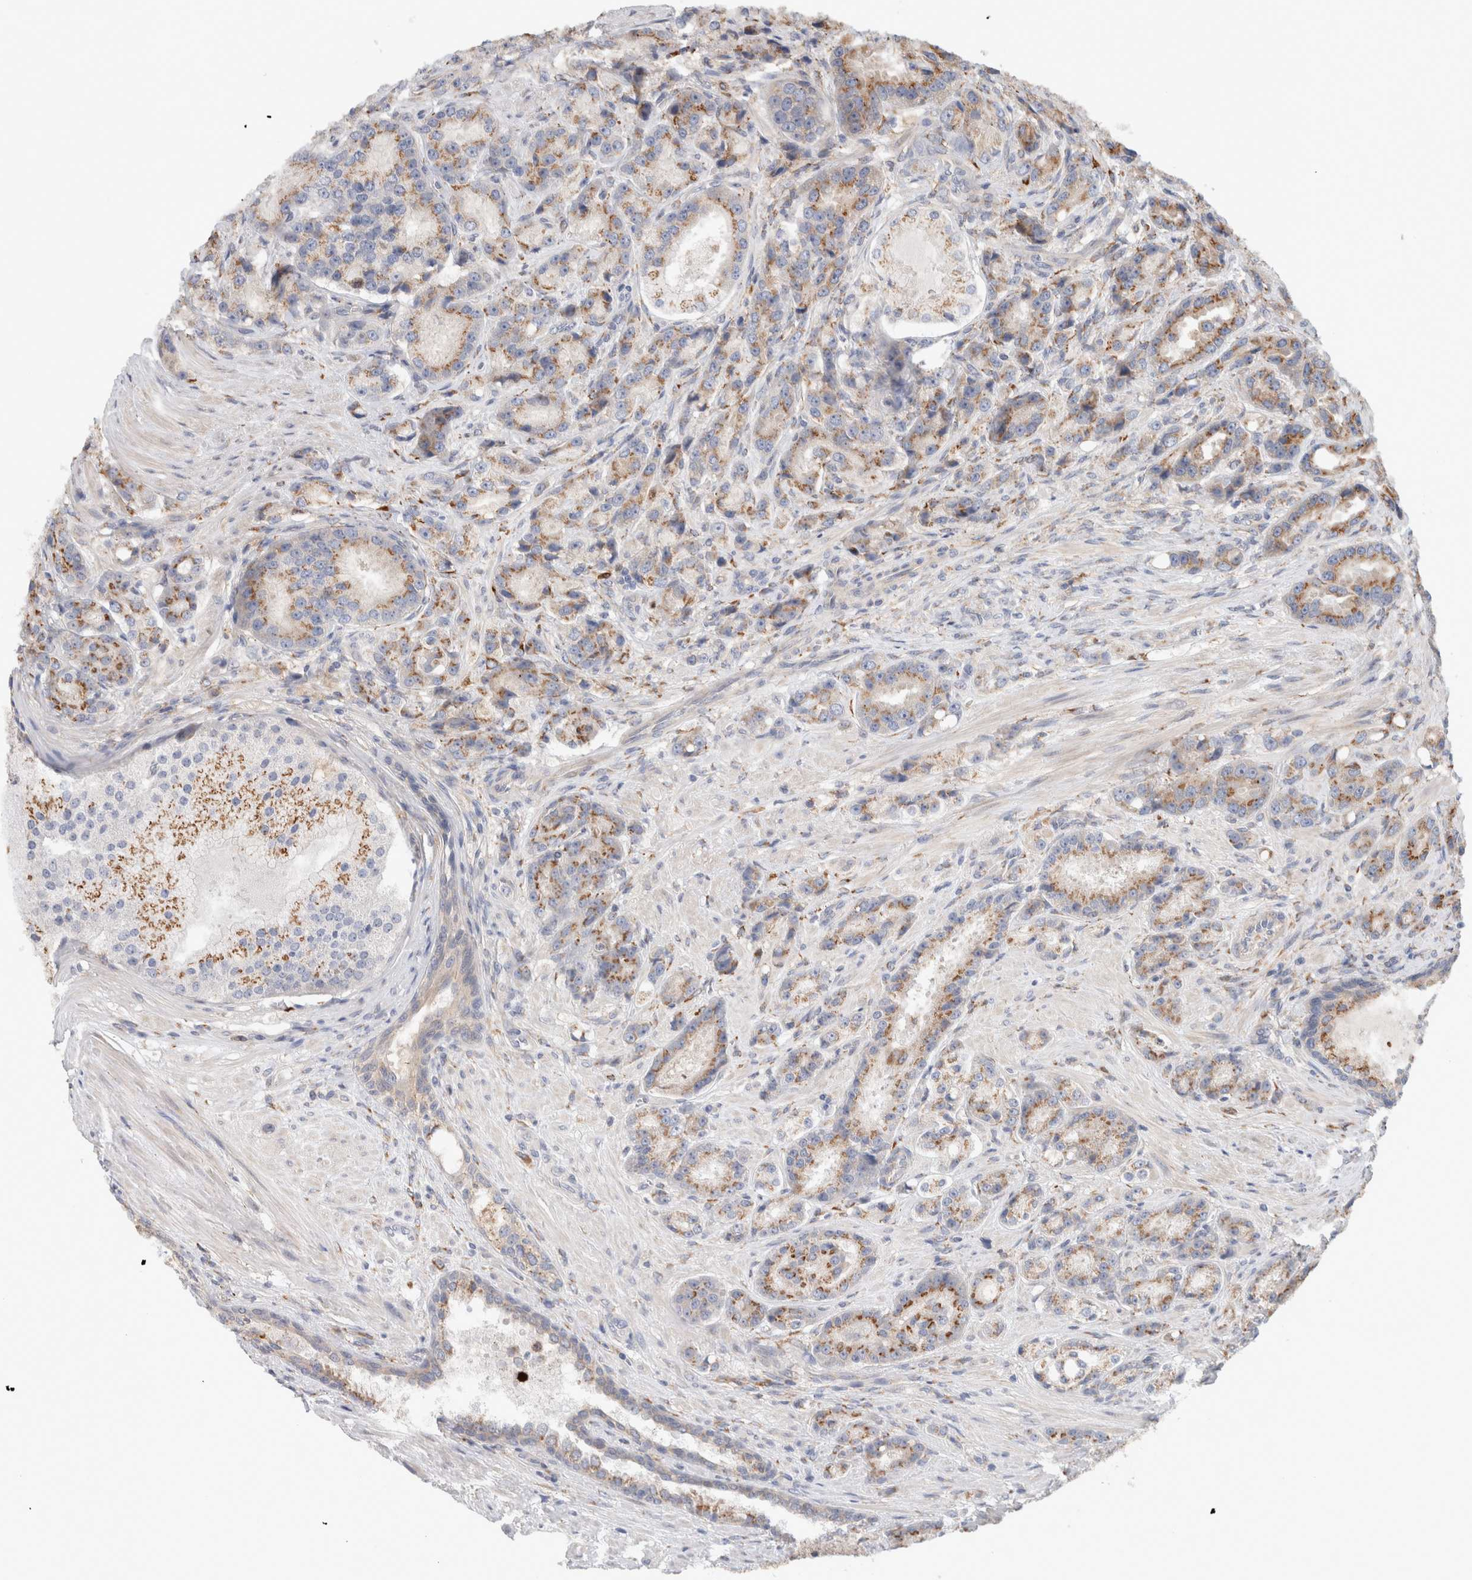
{"staining": {"intensity": "moderate", "quantity": ">75%", "location": "cytoplasmic/membranous"}, "tissue": "prostate cancer", "cell_type": "Tumor cells", "image_type": "cancer", "snomed": [{"axis": "morphology", "description": "Adenocarcinoma, High grade"}, {"axis": "topography", "description": "Prostate"}], "caption": "The image displays immunohistochemical staining of prostate cancer. There is moderate cytoplasmic/membranous expression is seen in approximately >75% of tumor cells. Ihc stains the protein in brown and the nuclei are stained blue.", "gene": "P4HA1", "patient": {"sex": "male", "age": 60}}